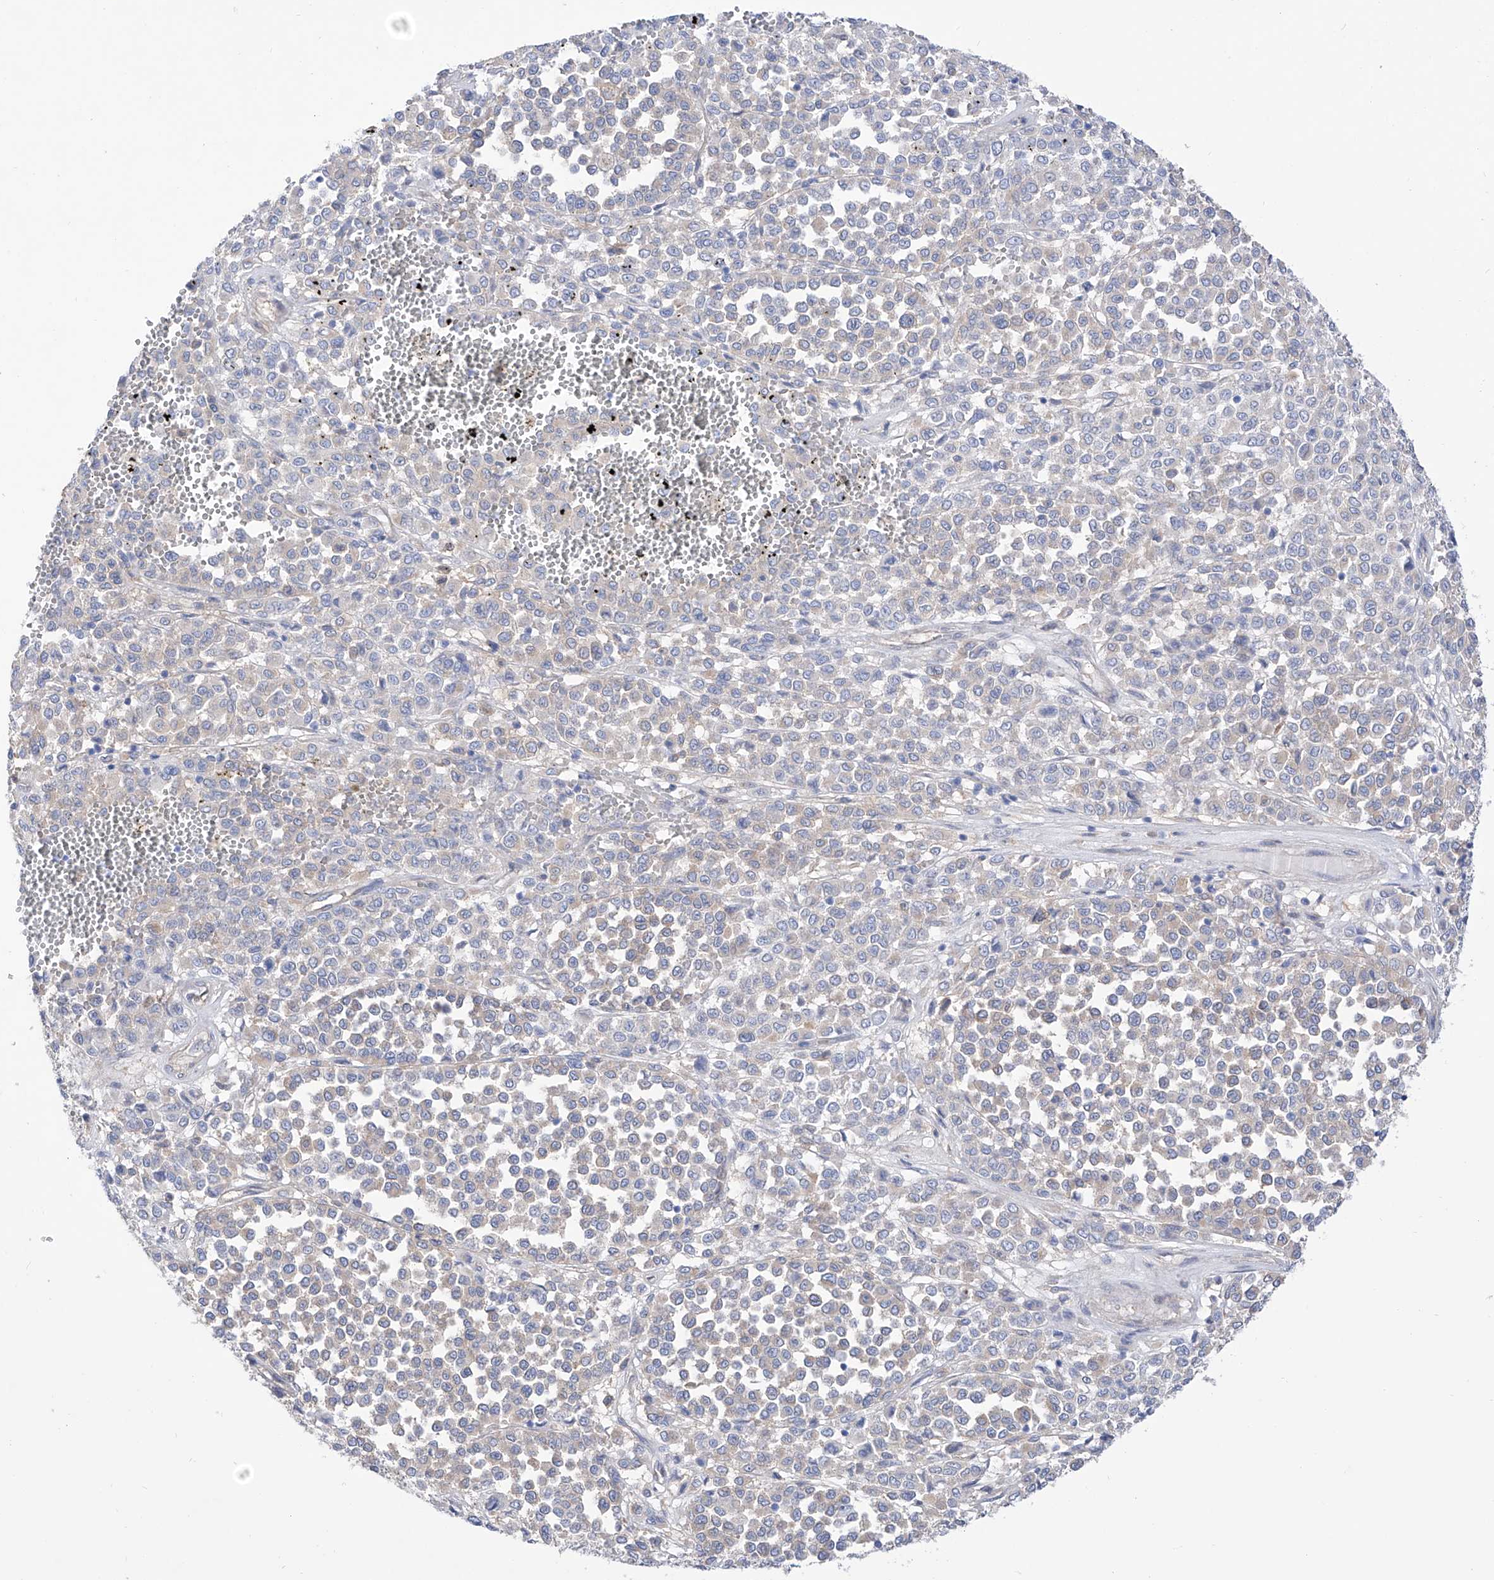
{"staining": {"intensity": "negative", "quantity": "none", "location": "none"}, "tissue": "melanoma", "cell_type": "Tumor cells", "image_type": "cancer", "snomed": [{"axis": "morphology", "description": "Malignant melanoma, Metastatic site"}, {"axis": "topography", "description": "Pancreas"}], "caption": "This is an immunohistochemistry (IHC) histopathology image of malignant melanoma (metastatic site). There is no expression in tumor cells.", "gene": "ZNF653", "patient": {"sex": "female", "age": 30}}